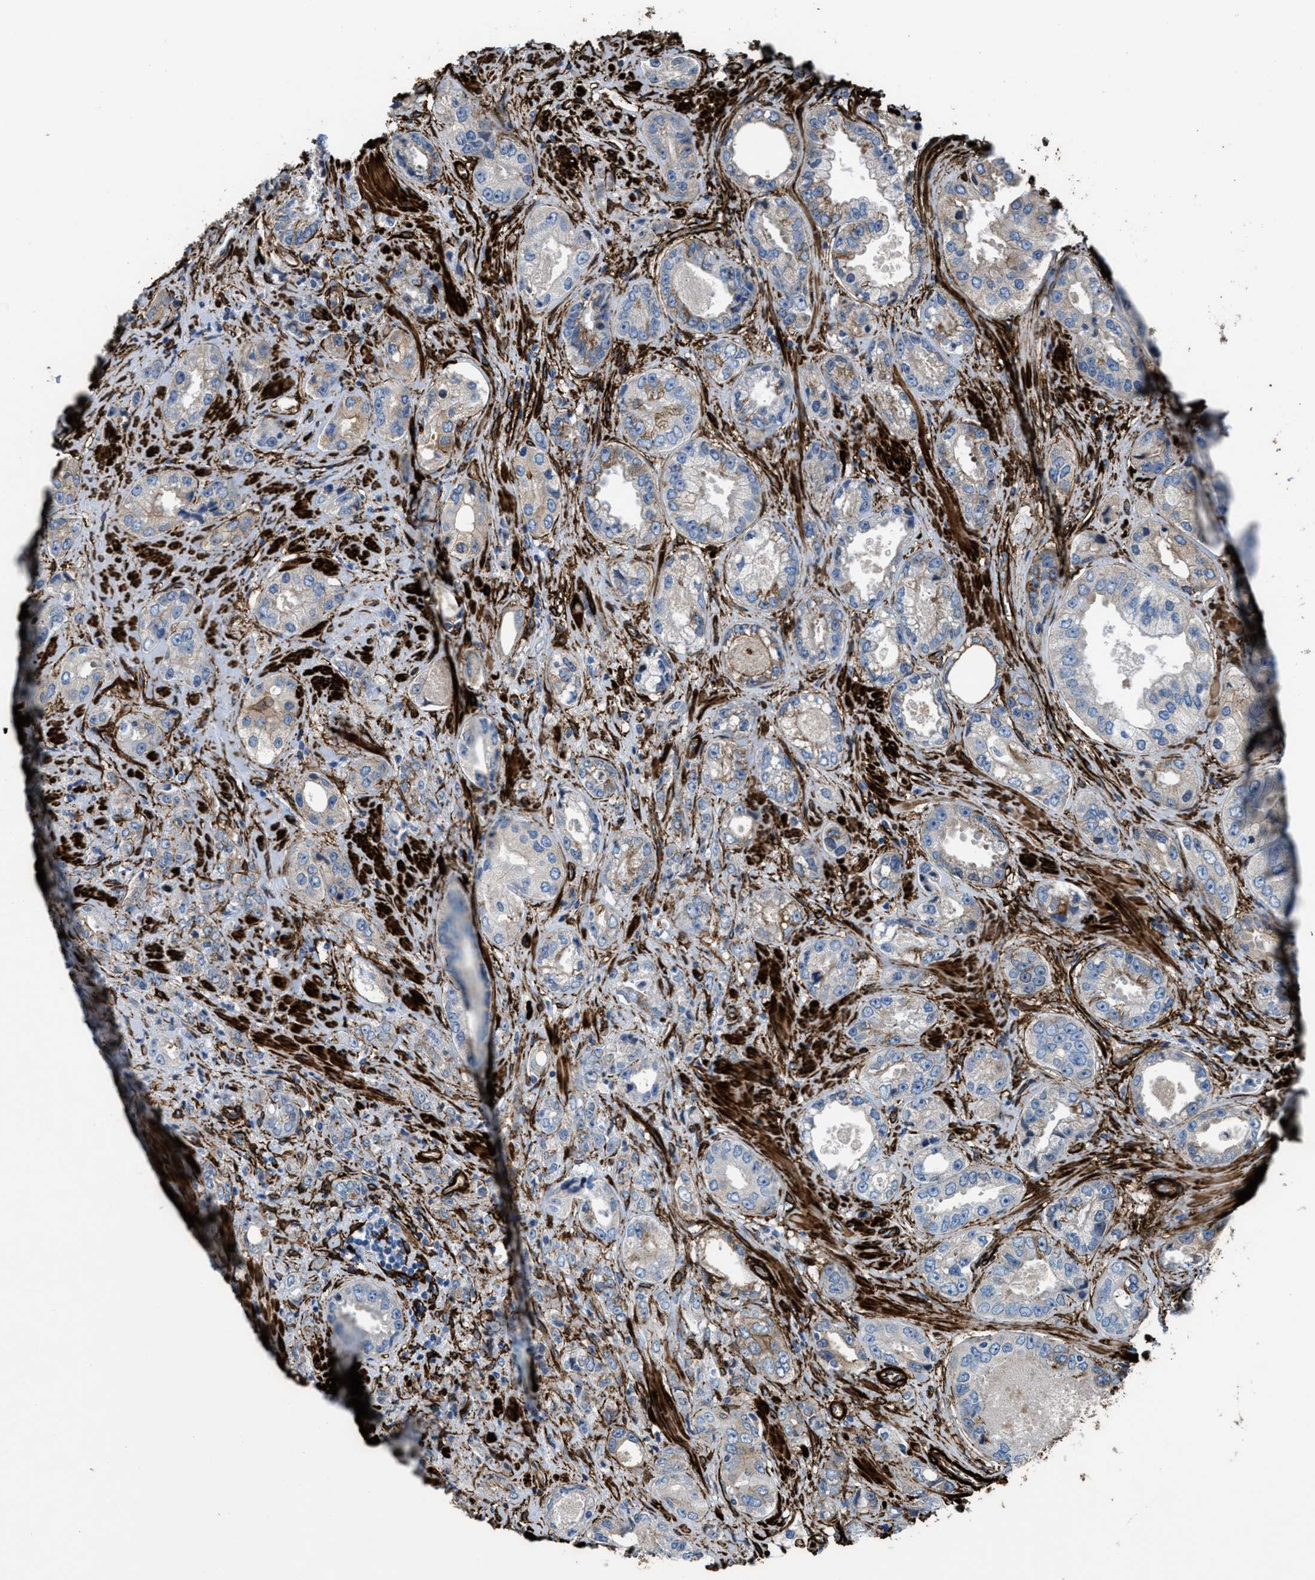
{"staining": {"intensity": "negative", "quantity": "none", "location": "none"}, "tissue": "prostate cancer", "cell_type": "Tumor cells", "image_type": "cancer", "snomed": [{"axis": "morphology", "description": "Adenocarcinoma, High grade"}, {"axis": "topography", "description": "Prostate"}], "caption": "There is no significant expression in tumor cells of prostate adenocarcinoma (high-grade).", "gene": "CALD1", "patient": {"sex": "male", "age": 61}}